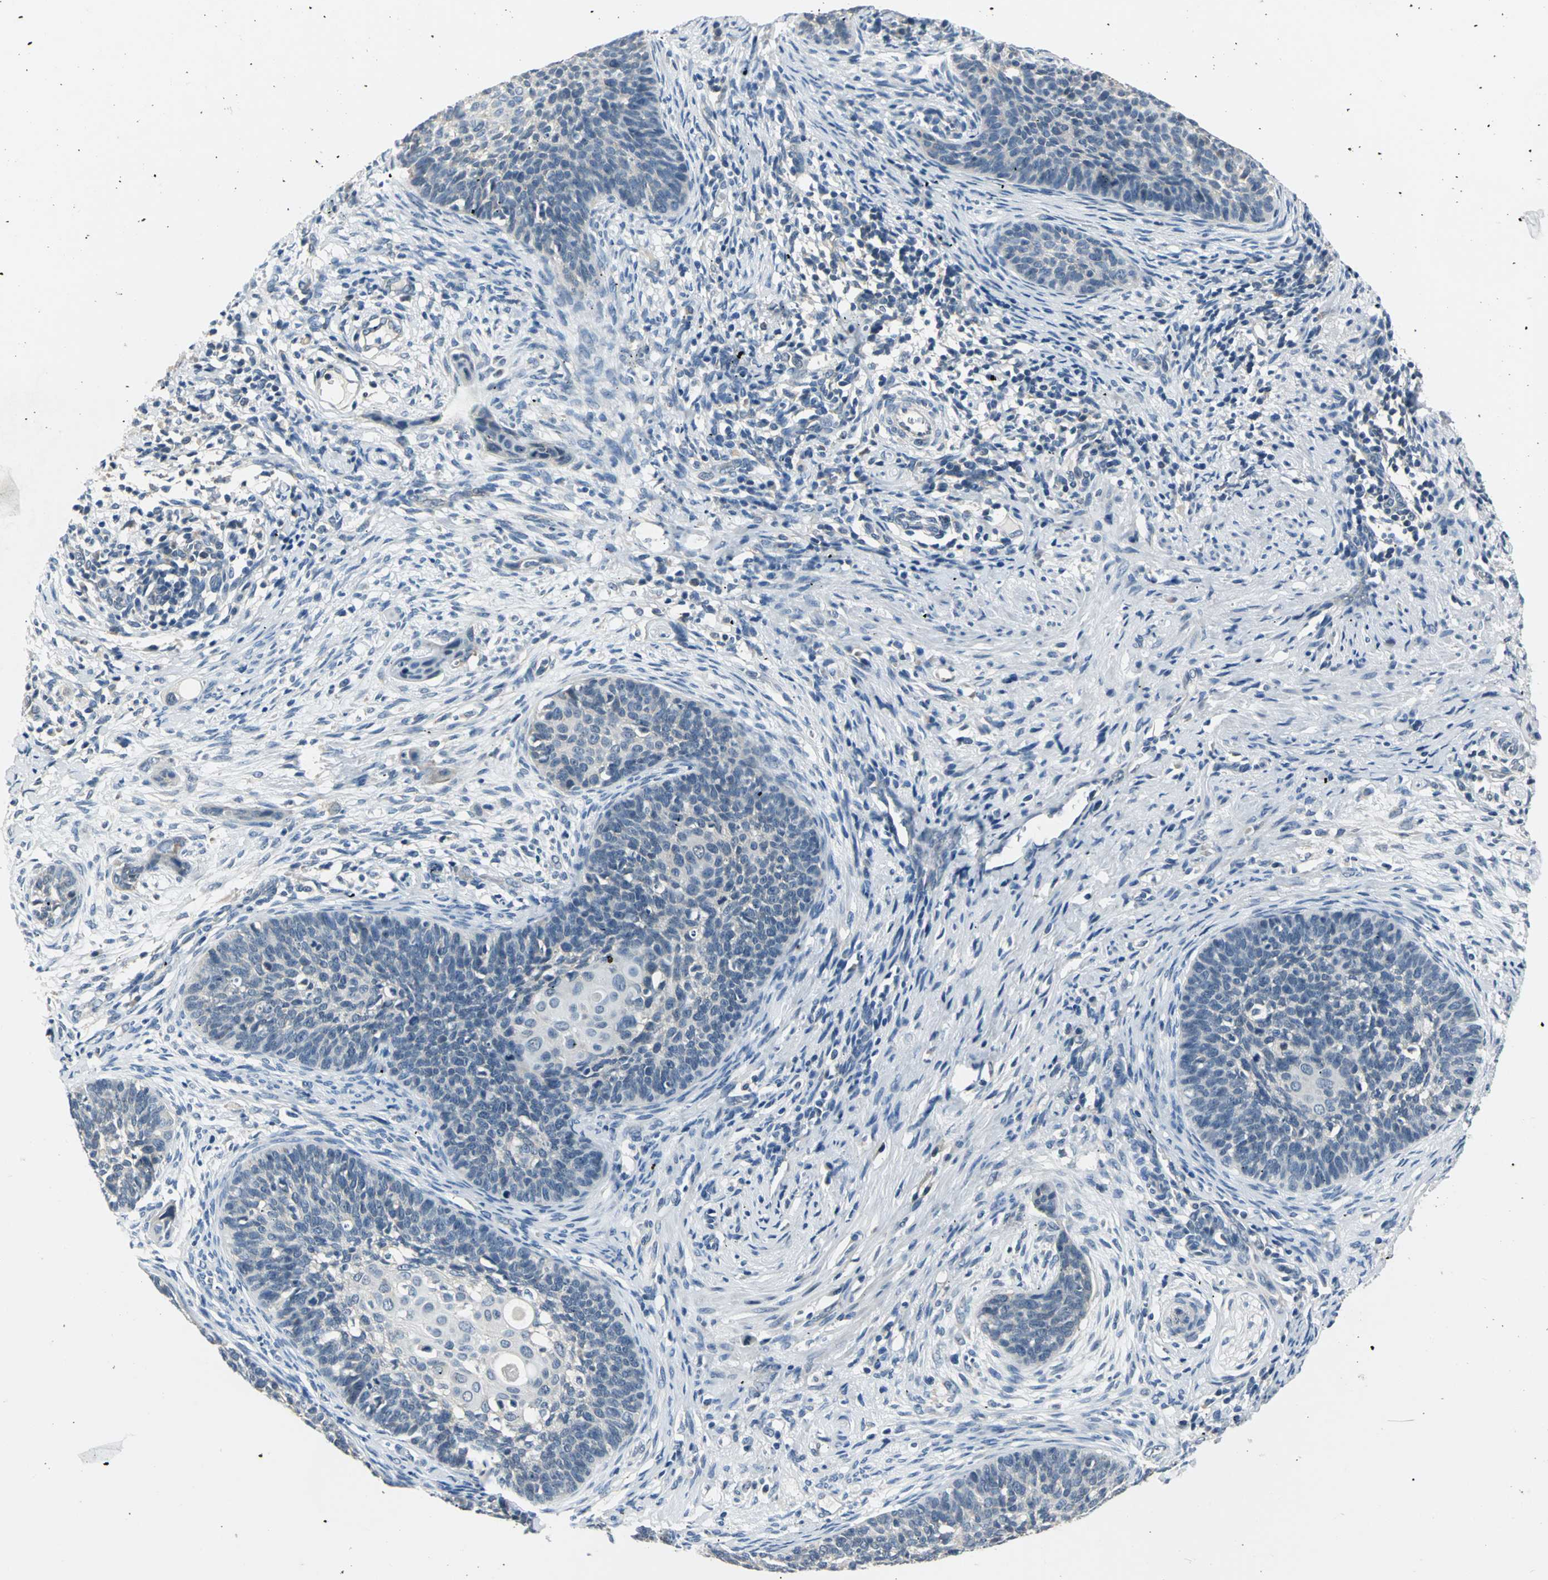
{"staining": {"intensity": "negative", "quantity": "none", "location": "none"}, "tissue": "cervical cancer", "cell_type": "Tumor cells", "image_type": "cancer", "snomed": [{"axis": "morphology", "description": "Squamous cell carcinoma, NOS"}, {"axis": "topography", "description": "Cervix"}], "caption": "Tumor cells show no significant protein positivity in cervical cancer (squamous cell carcinoma).", "gene": "ZNF415", "patient": {"sex": "female", "age": 33}}